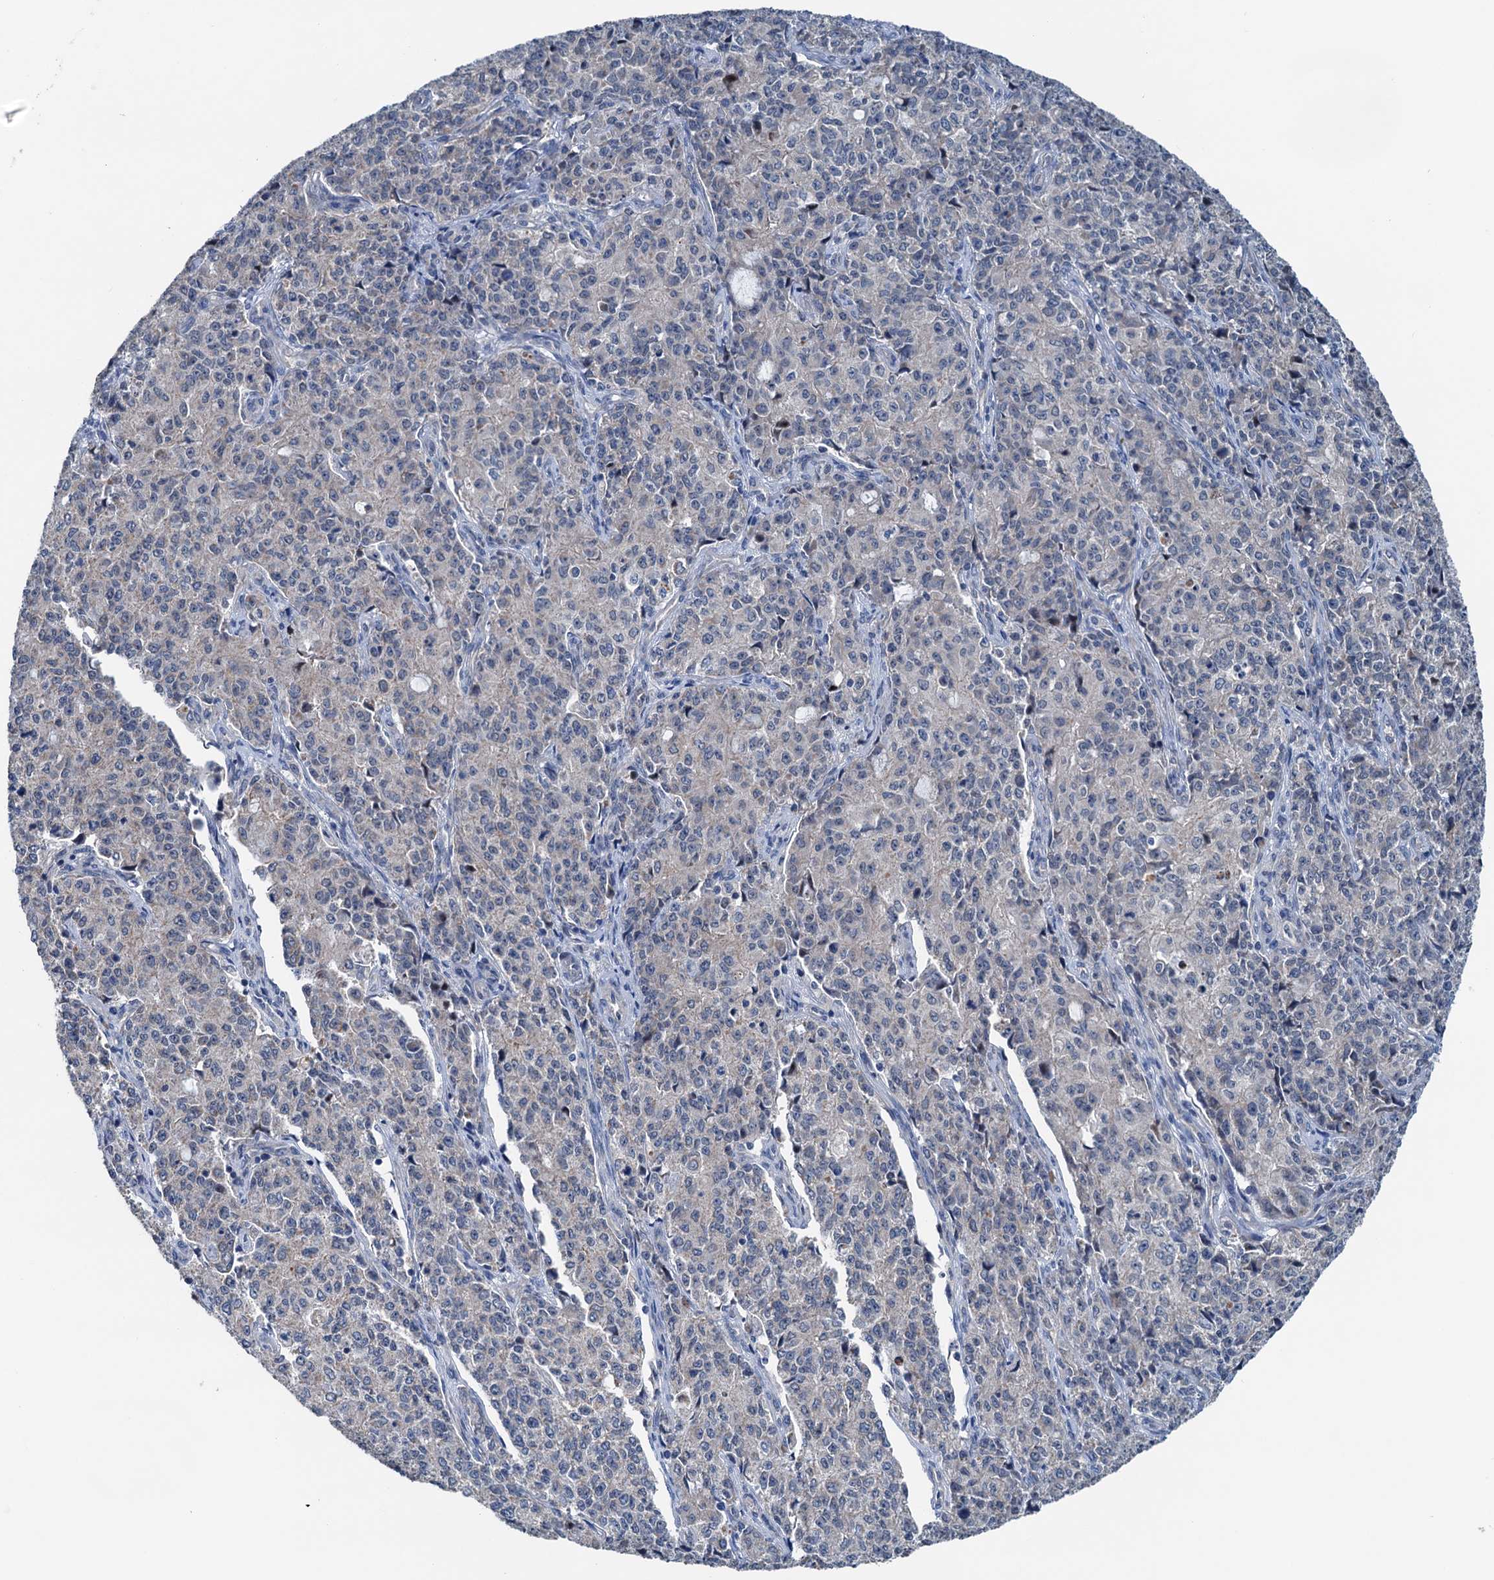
{"staining": {"intensity": "negative", "quantity": "none", "location": "none"}, "tissue": "endometrial cancer", "cell_type": "Tumor cells", "image_type": "cancer", "snomed": [{"axis": "morphology", "description": "Adenocarcinoma, NOS"}, {"axis": "topography", "description": "Endometrium"}], "caption": "Endometrial cancer (adenocarcinoma) was stained to show a protein in brown. There is no significant expression in tumor cells.", "gene": "ELAC1", "patient": {"sex": "female", "age": 50}}